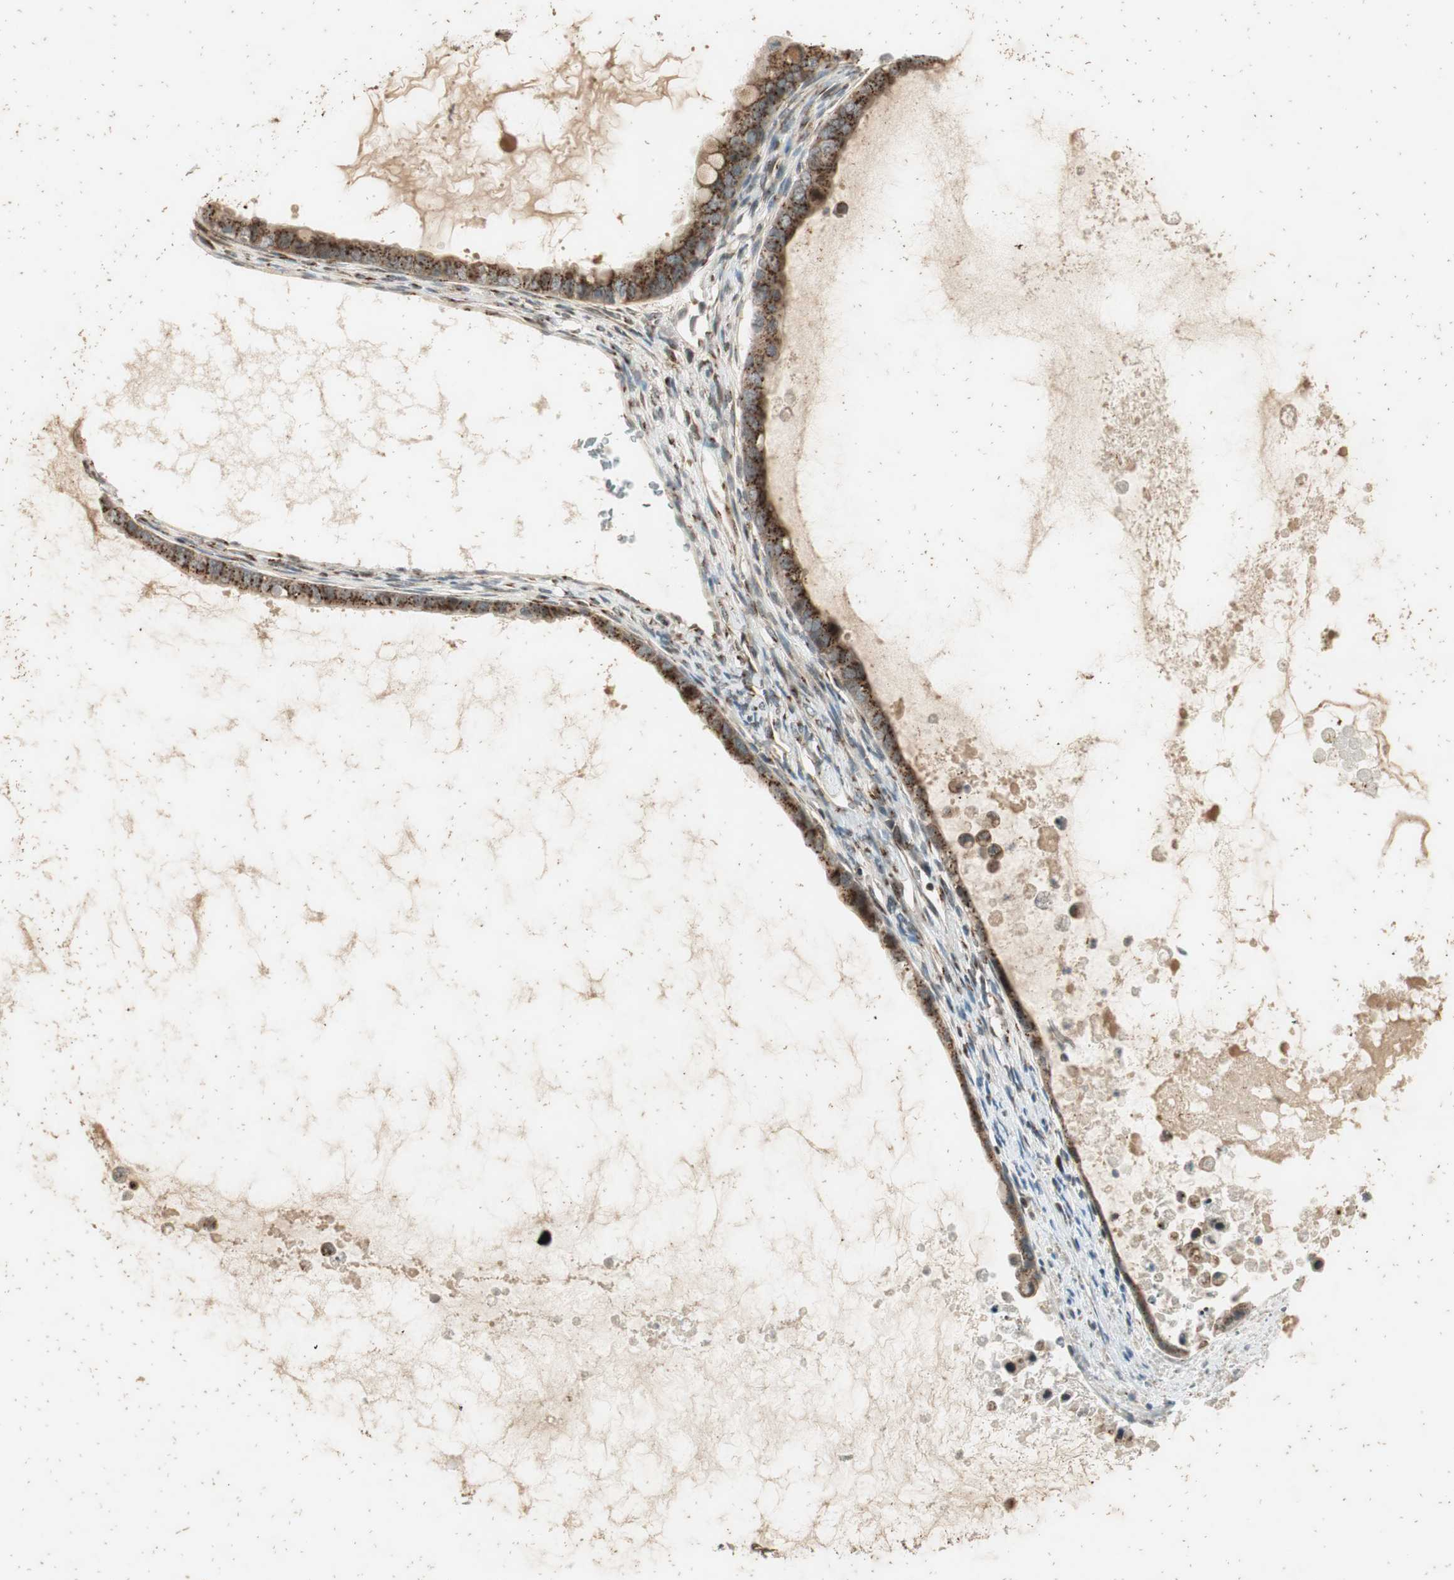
{"staining": {"intensity": "moderate", "quantity": ">75%", "location": "cytoplasmic/membranous"}, "tissue": "ovarian cancer", "cell_type": "Tumor cells", "image_type": "cancer", "snomed": [{"axis": "morphology", "description": "Cystadenocarcinoma, mucinous, NOS"}, {"axis": "topography", "description": "Ovary"}], "caption": "Mucinous cystadenocarcinoma (ovarian) stained with DAB (3,3'-diaminobenzidine) IHC demonstrates medium levels of moderate cytoplasmic/membranous positivity in approximately >75% of tumor cells.", "gene": "NEO1", "patient": {"sex": "female", "age": 80}}